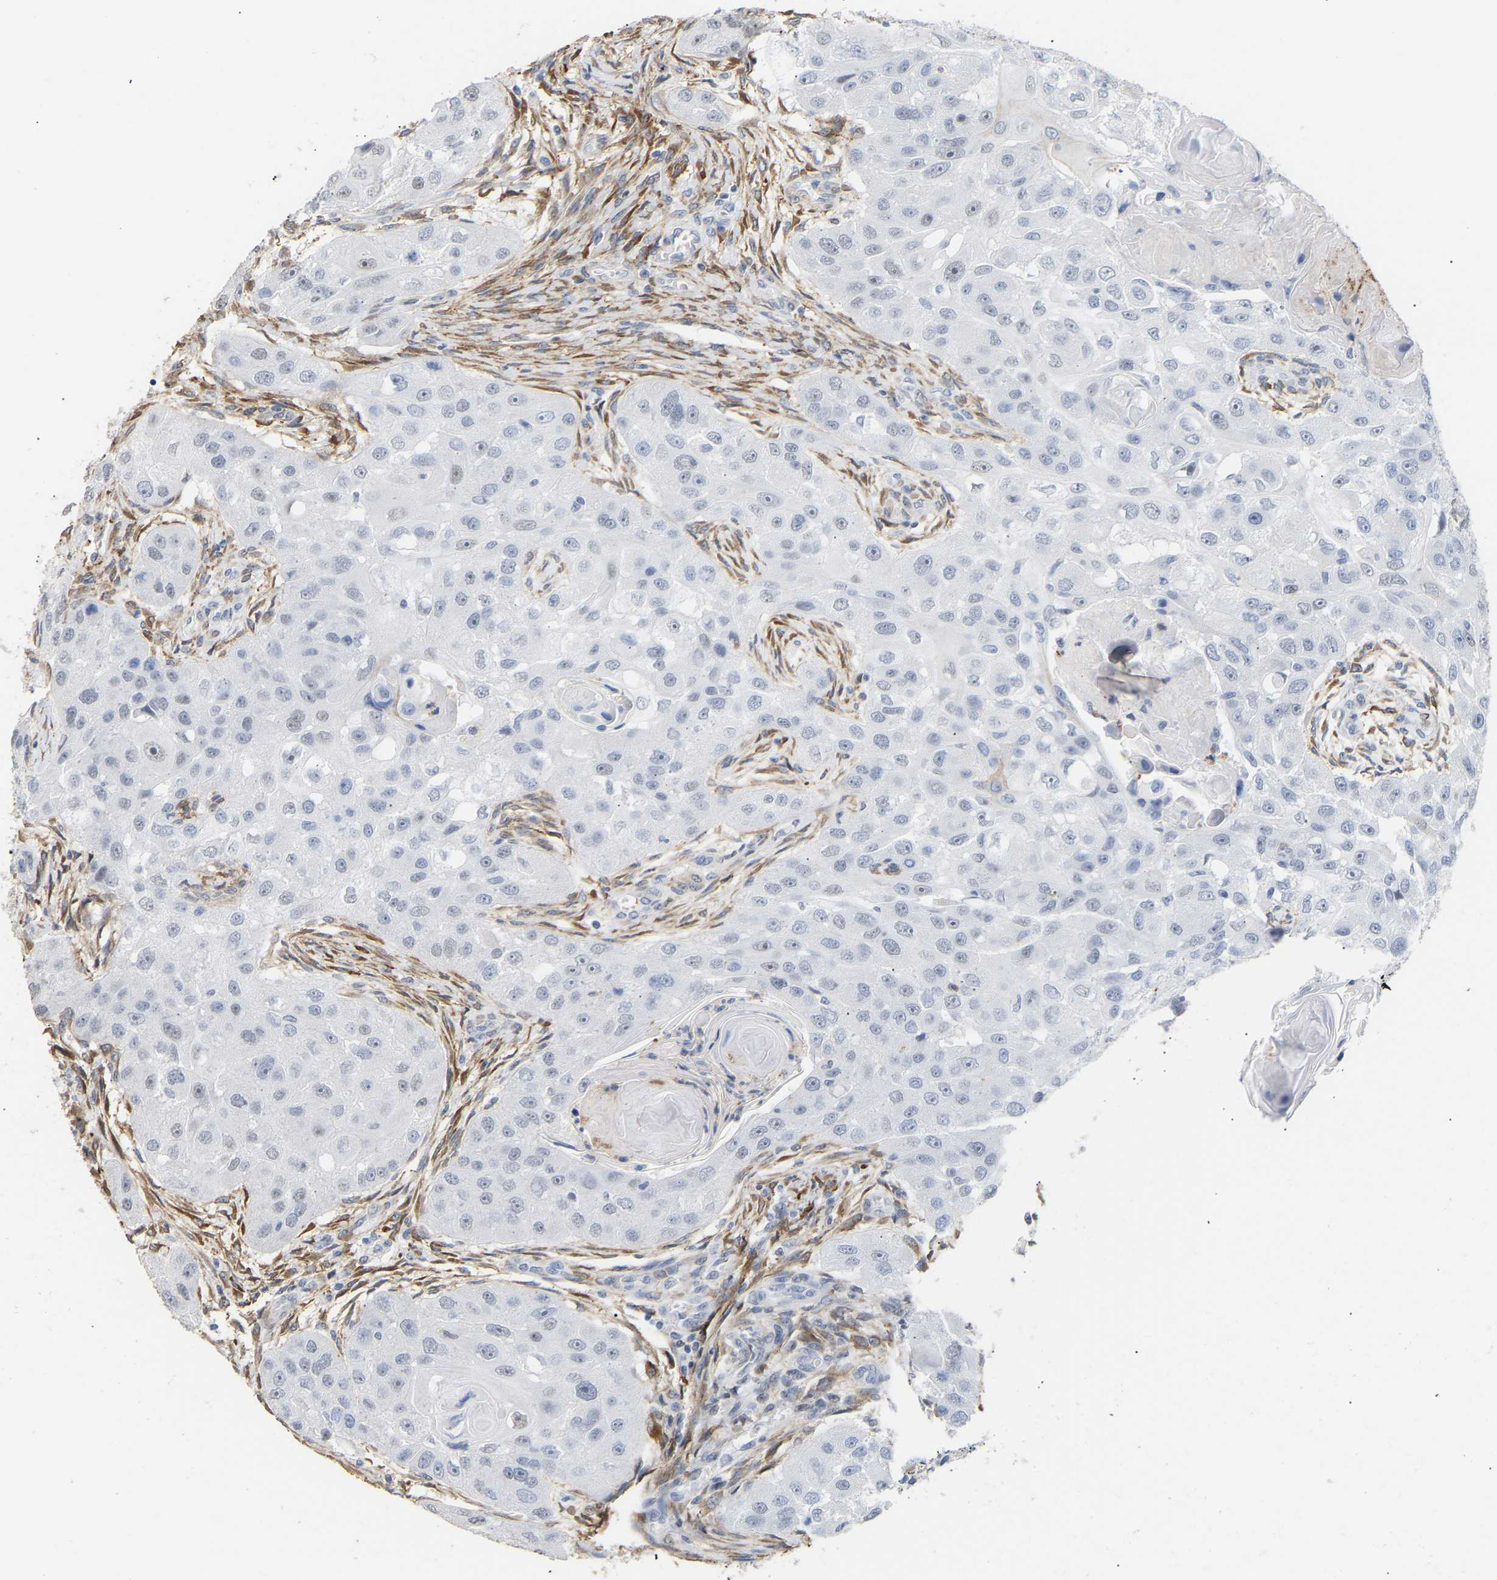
{"staining": {"intensity": "negative", "quantity": "none", "location": "none"}, "tissue": "head and neck cancer", "cell_type": "Tumor cells", "image_type": "cancer", "snomed": [{"axis": "morphology", "description": "Normal tissue, NOS"}, {"axis": "morphology", "description": "Squamous cell carcinoma, NOS"}, {"axis": "topography", "description": "Skeletal muscle"}, {"axis": "topography", "description": "Head-Neck"}], "caption": "Squamous cell carcinoma (head and neck) was stained to show a protein in brown. There is no significant expression in tumor cells.", "gene": "AMPH", "patient": {"sex": "male", "age": 51}}